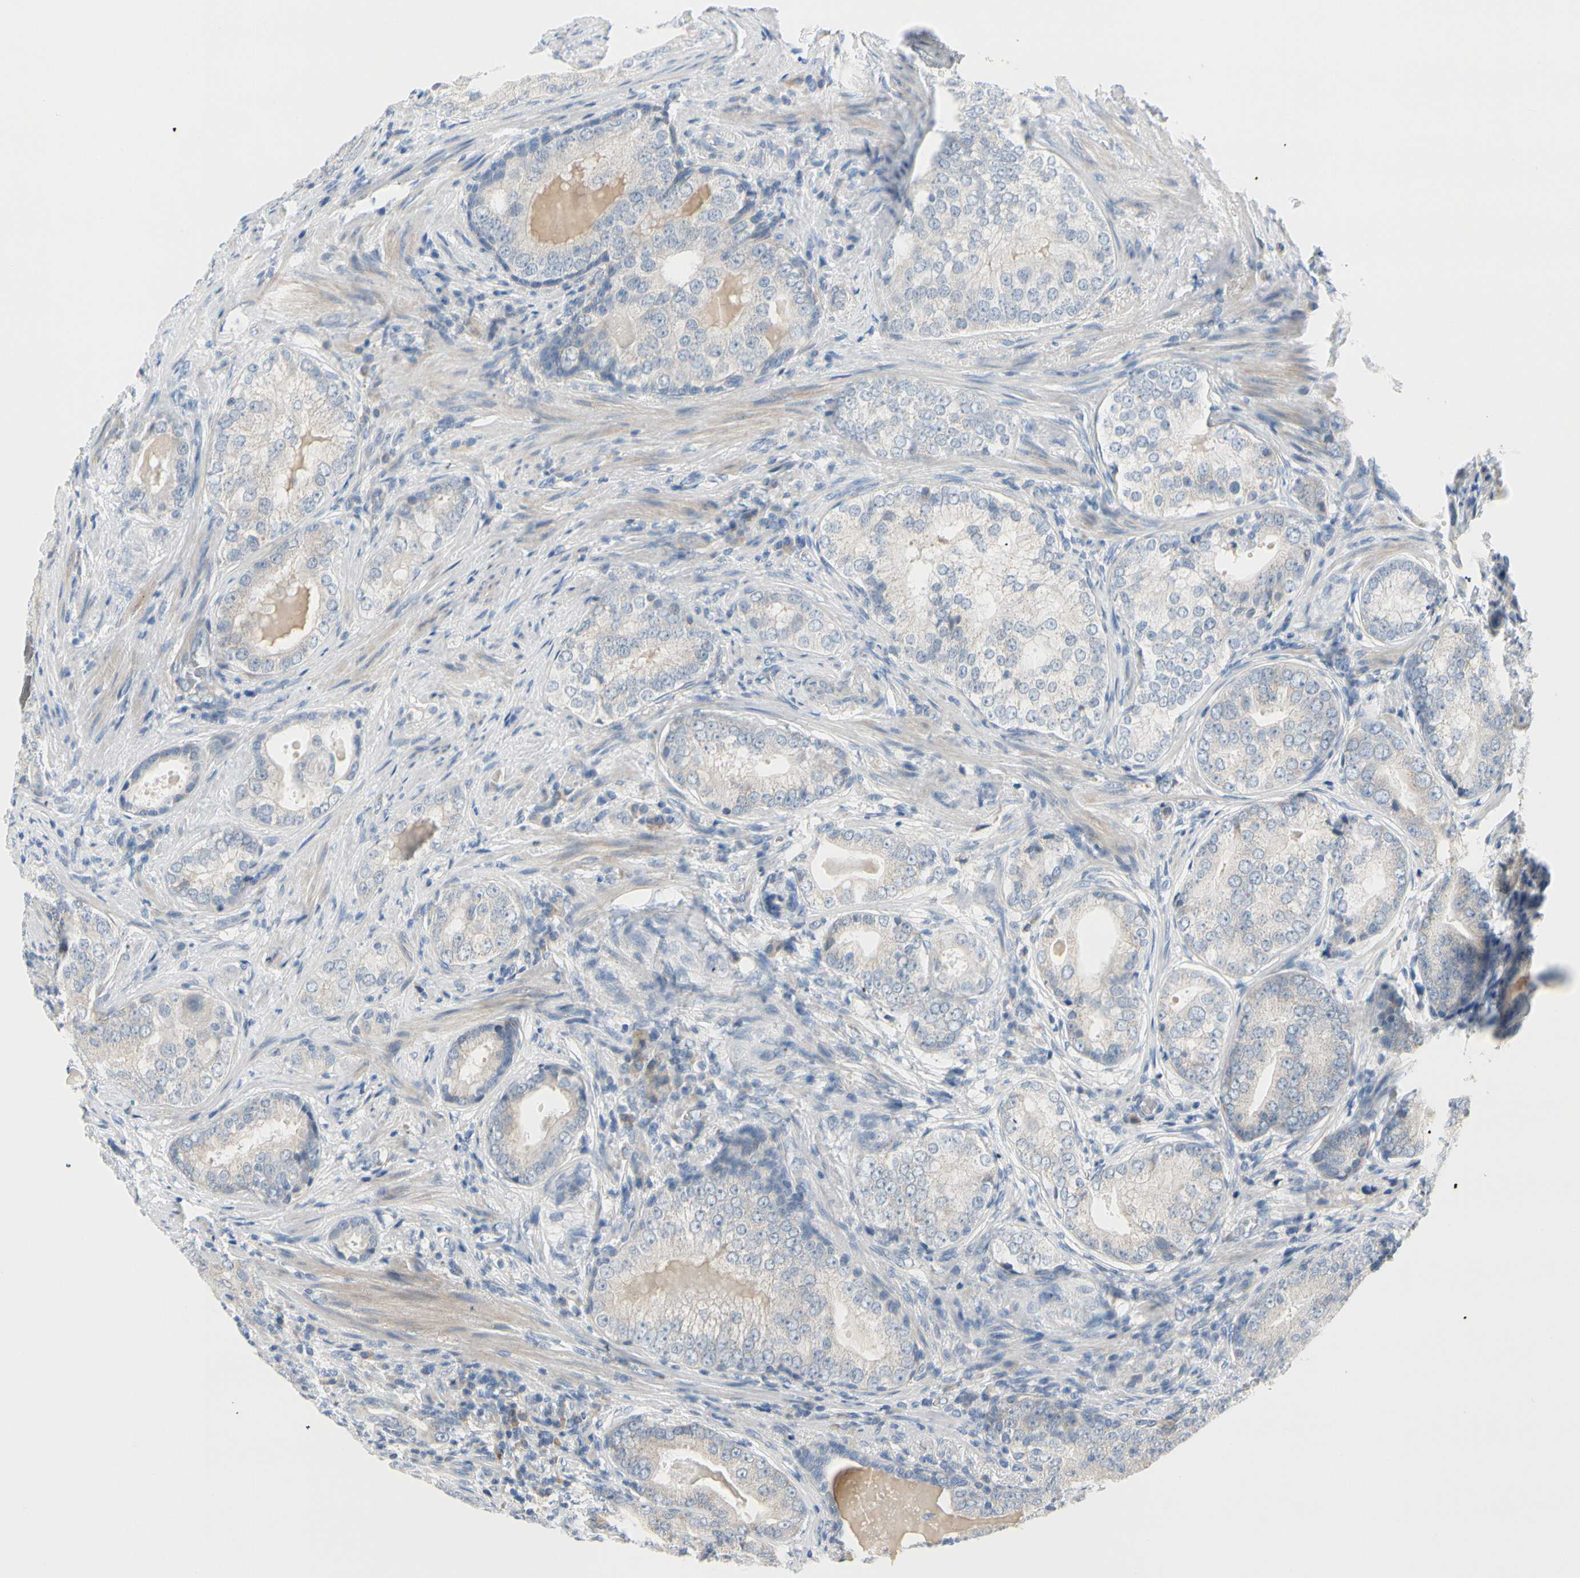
{"staining": {"intensity": "negative", "quantity": "none", "location": "none"}, "tissue": "prostate cancer", "cell_type": "Tumor cells", "image_type": "cancer", "snomed": [{"axis": "morphology", "description": "Adenocarcinoma, High grade"}, {"axis": "topography", "description": "Prostate"}], "caption": "The histopathology image shows no significant positivity in tumor cells of prostate adenocarcinoma (high-grade).", "gene": "FCER2", "patient": {"sex": "male", "age": 66}}